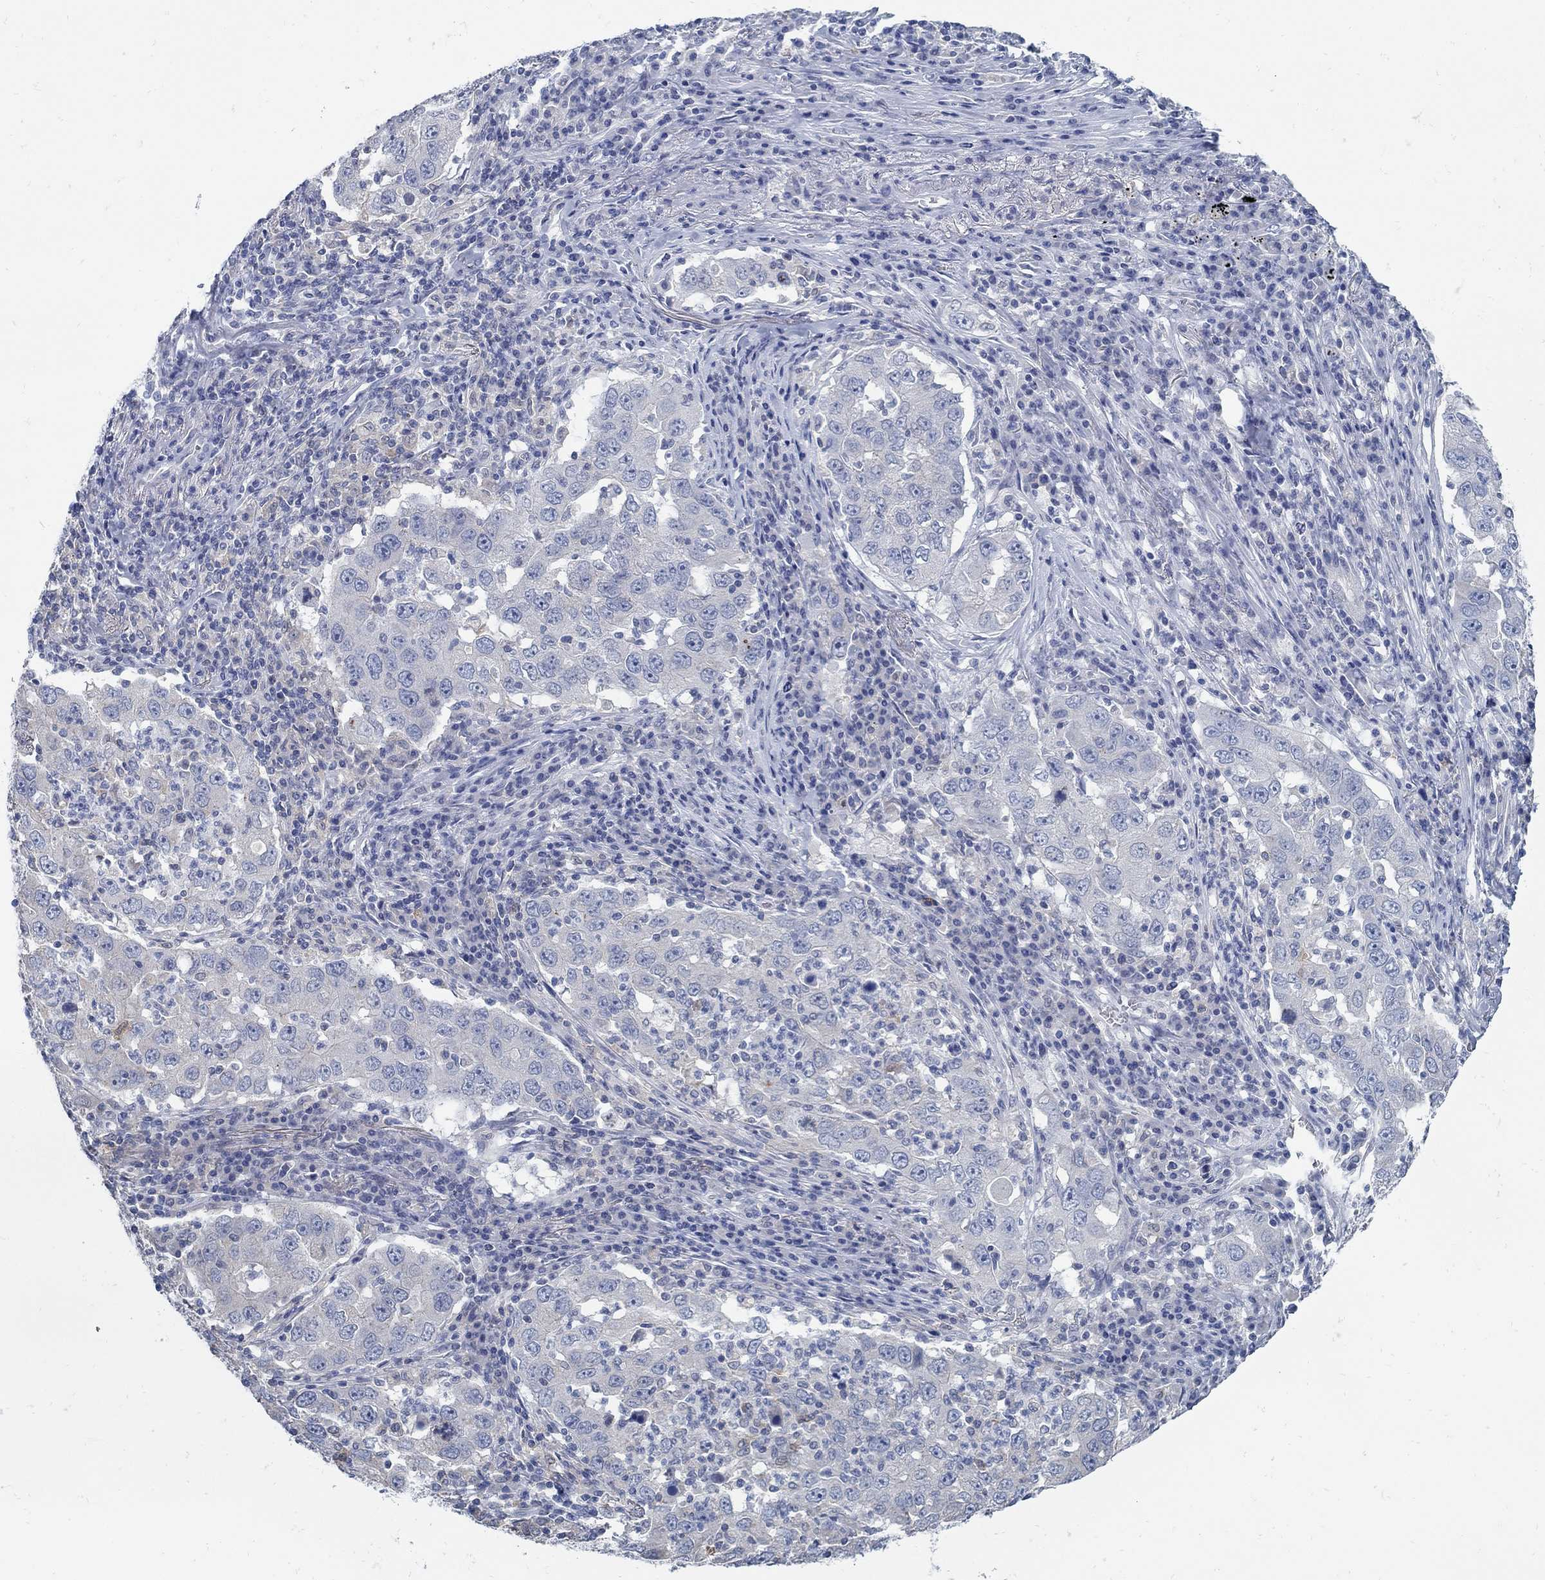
{"staining": {"intensity": "negative", "quantity": "none", "location": "none"}, "tissue": "lung cancer", "cell_type": "Tumor cells", "image_type": "cancer", "snomed": [{"axis": "morphology", "description": "Adenocarcinoma, NOS"}, {"axis": "topography", "description": "Lung"}], "caption": "An IHC image of lung adenocarcinoma is shown. There is no staining in tumor cells of lung adenocarcinoma.", "gene": "ZFAND4", "patient": {"sex": "male", "age": 73}}